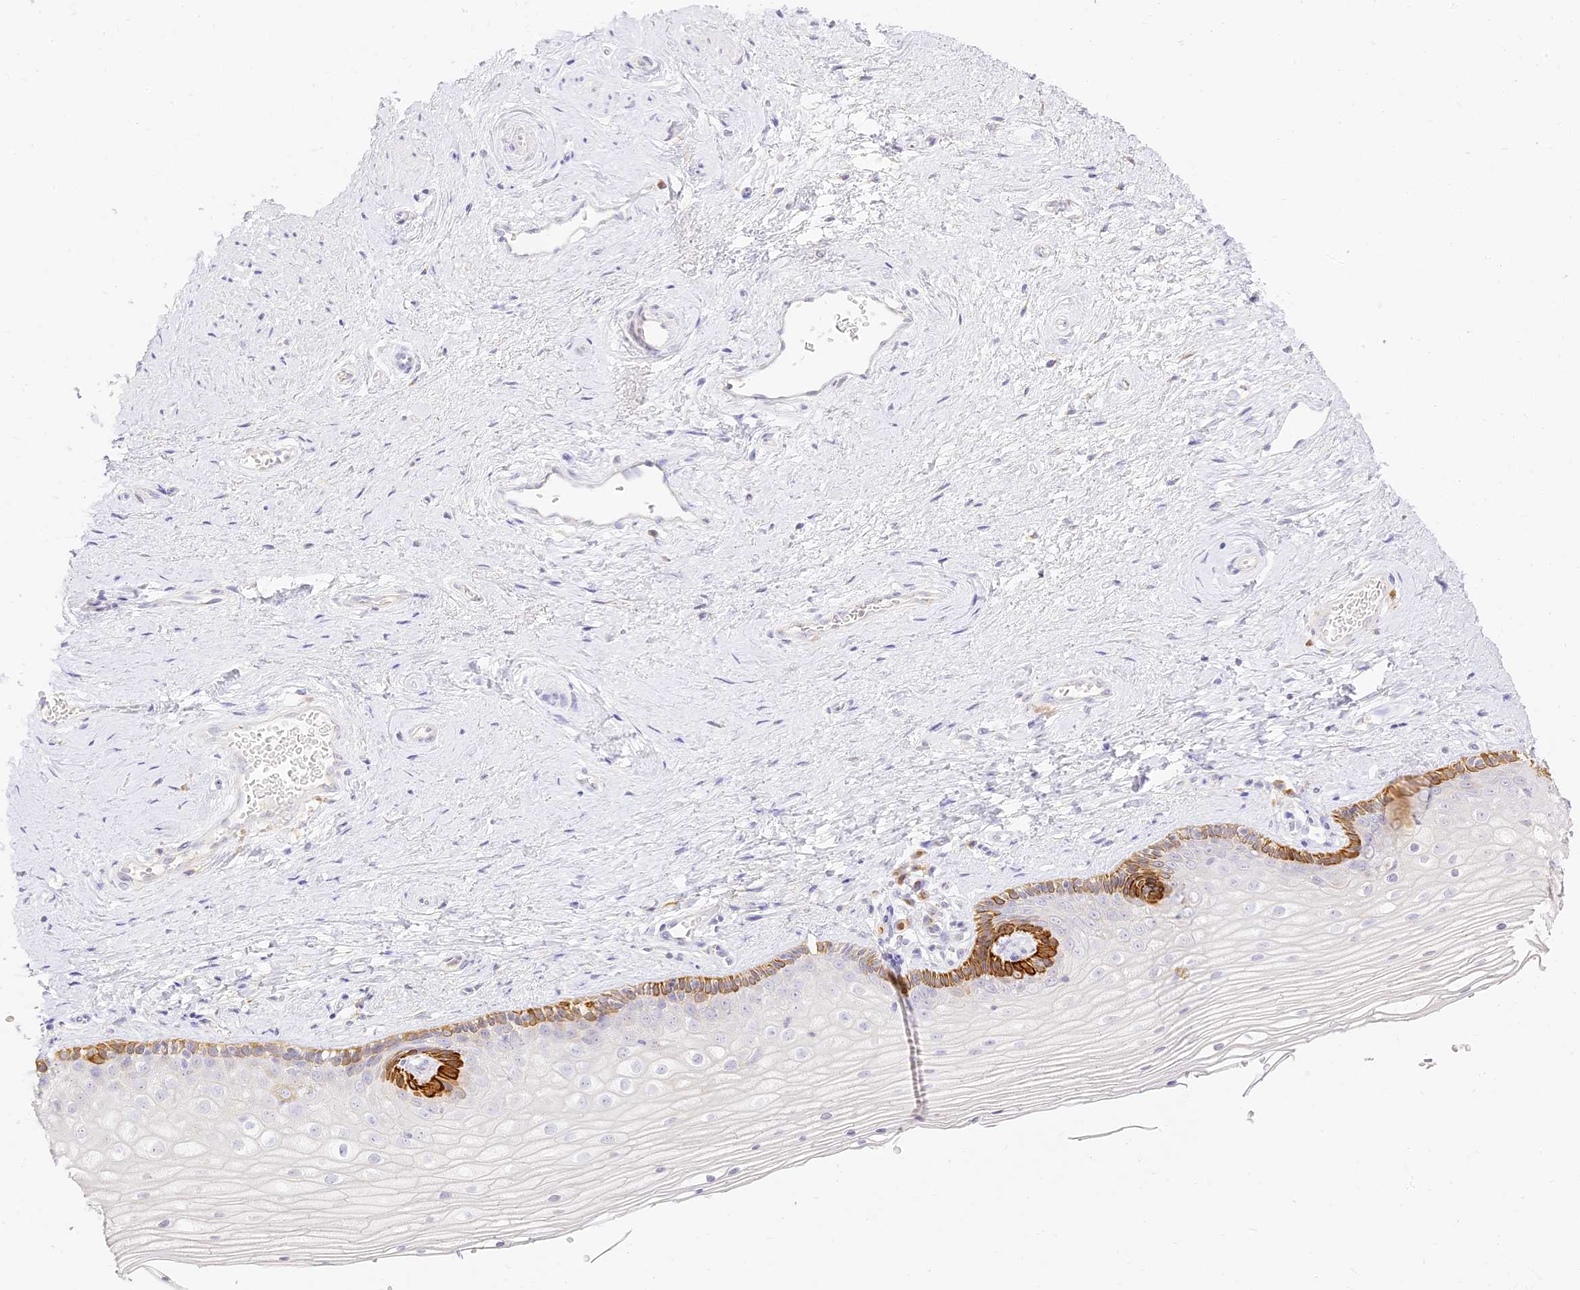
{"staining": {"intensity": "strong", "quantity": "25%-75%", "location": "cytoplasmic/membranous"}, "tissue": "vagina", "cell_type": "Squamous epithelial cells", "image_type": "normal", "snomed": [{"axis": "morphology", "description": "Normal tissue, NOS"}, {"axis": "topography", "description": "Vagina"}], "caption": "Brown immunohistochemical staining in benign human vagina demonstrates strong cytoplasmic/membranous positivity in approximately 25%-75% of squamous epithelial cells. Using DAB (brown) and hematoxylin (blue) stains, captured at high magnification using brightfield microscopy.", "gene": "SEC13", "patient": {"sex": "female", "age": 46}}